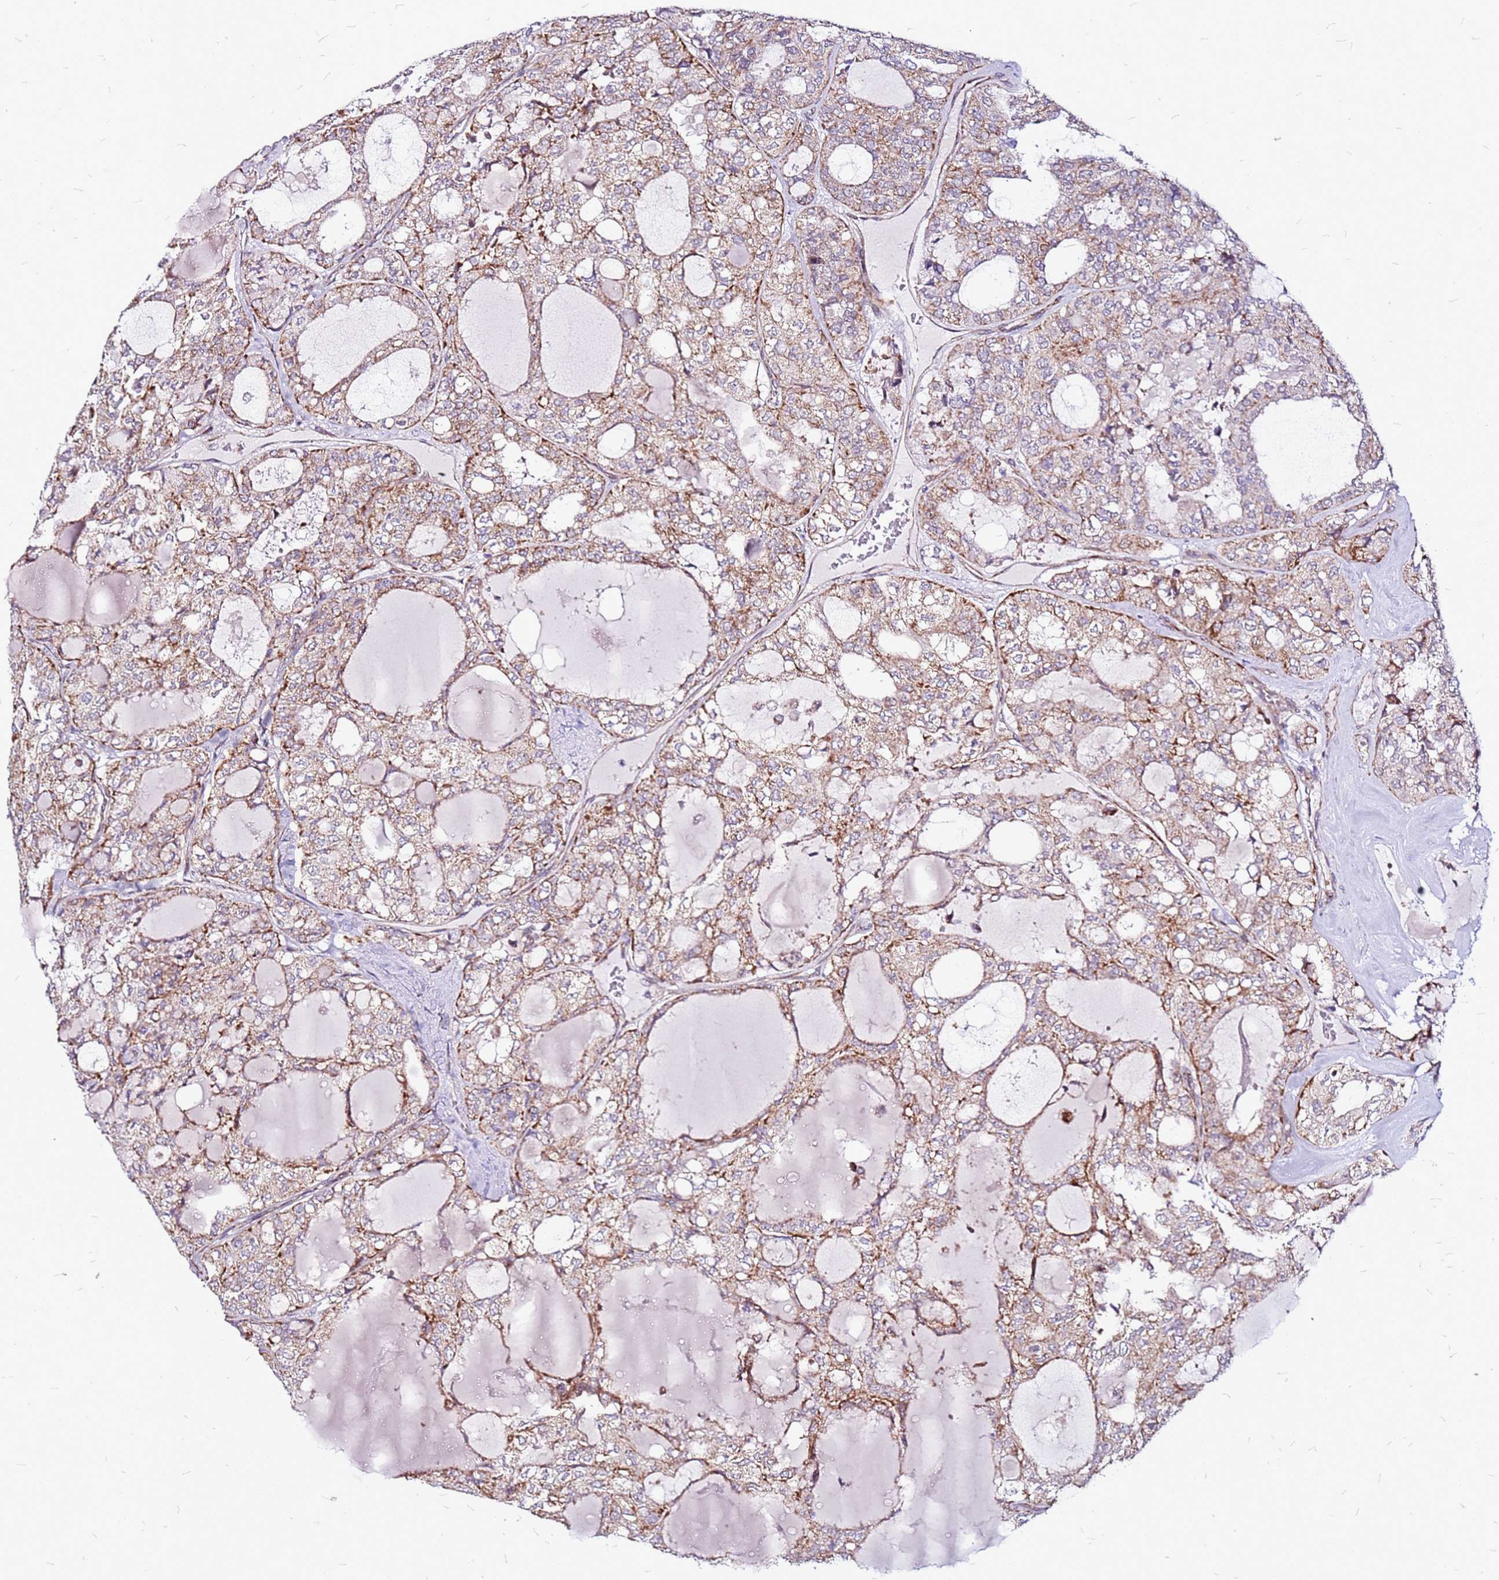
{"staining": {"intensity": "moderate", "quantity": "25%-75%", "location": "cytoplasmic/membranous"}, "tissue": "thyroid cancer", "cell_type": "Tumor cells", "image_type": "cancer", "snomed": [{"axis": "morphology", "description": "Follicular adenoma carcinoma, NOS"}, {"axis": "topography", "description": "Thyroid gland"}], "caption": "Thyroid cancer stained with a brown dye demonstrates moderate cytoplasmic/membranous positive staining in about 25%-75% of tumor cells.", "gene": "OR51T1", "patient": {"sex": "male", "age": 75}}